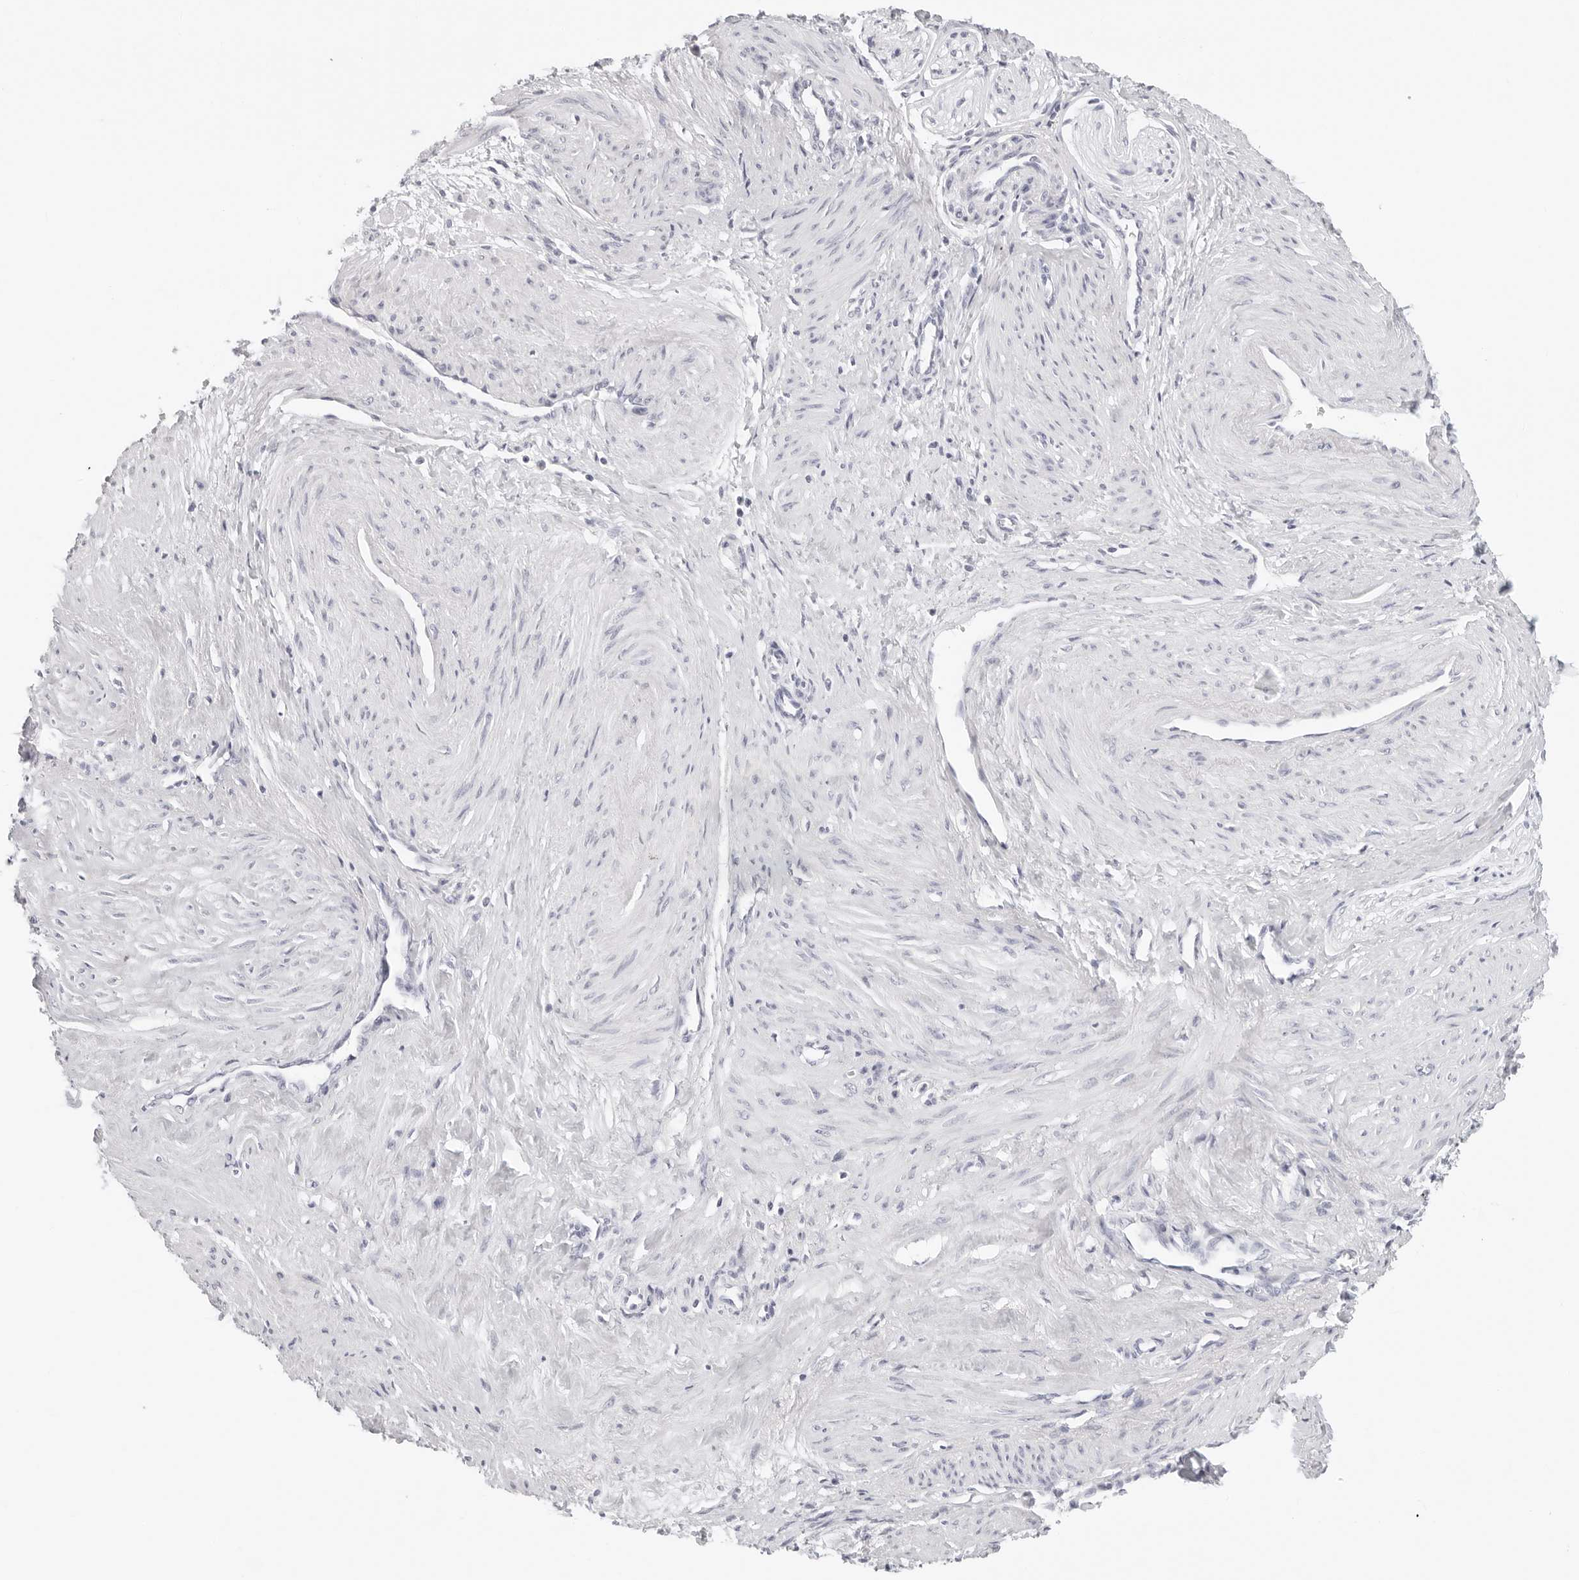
{"staining": {"intensity": "negative", "quantity": "none", "location": "none"}, "tissue": "smooth muscle", "cell_type": "Smooth muscle cells", "image_type": "normal", "snomed": [{"axis": "morphology", "description": "Normal tissue, NOS"}, {"axis": "topography", "description": "Endometrium"}], "caption": "Immunohistochemistry photomicrograph of unremarkable smooth muscle: human smooth muscle stained with DAB reveals no significant protein expression in smooth muscle cells.", "gene": "AGMAT", "patient": {"sex": "female", "age": 33}}